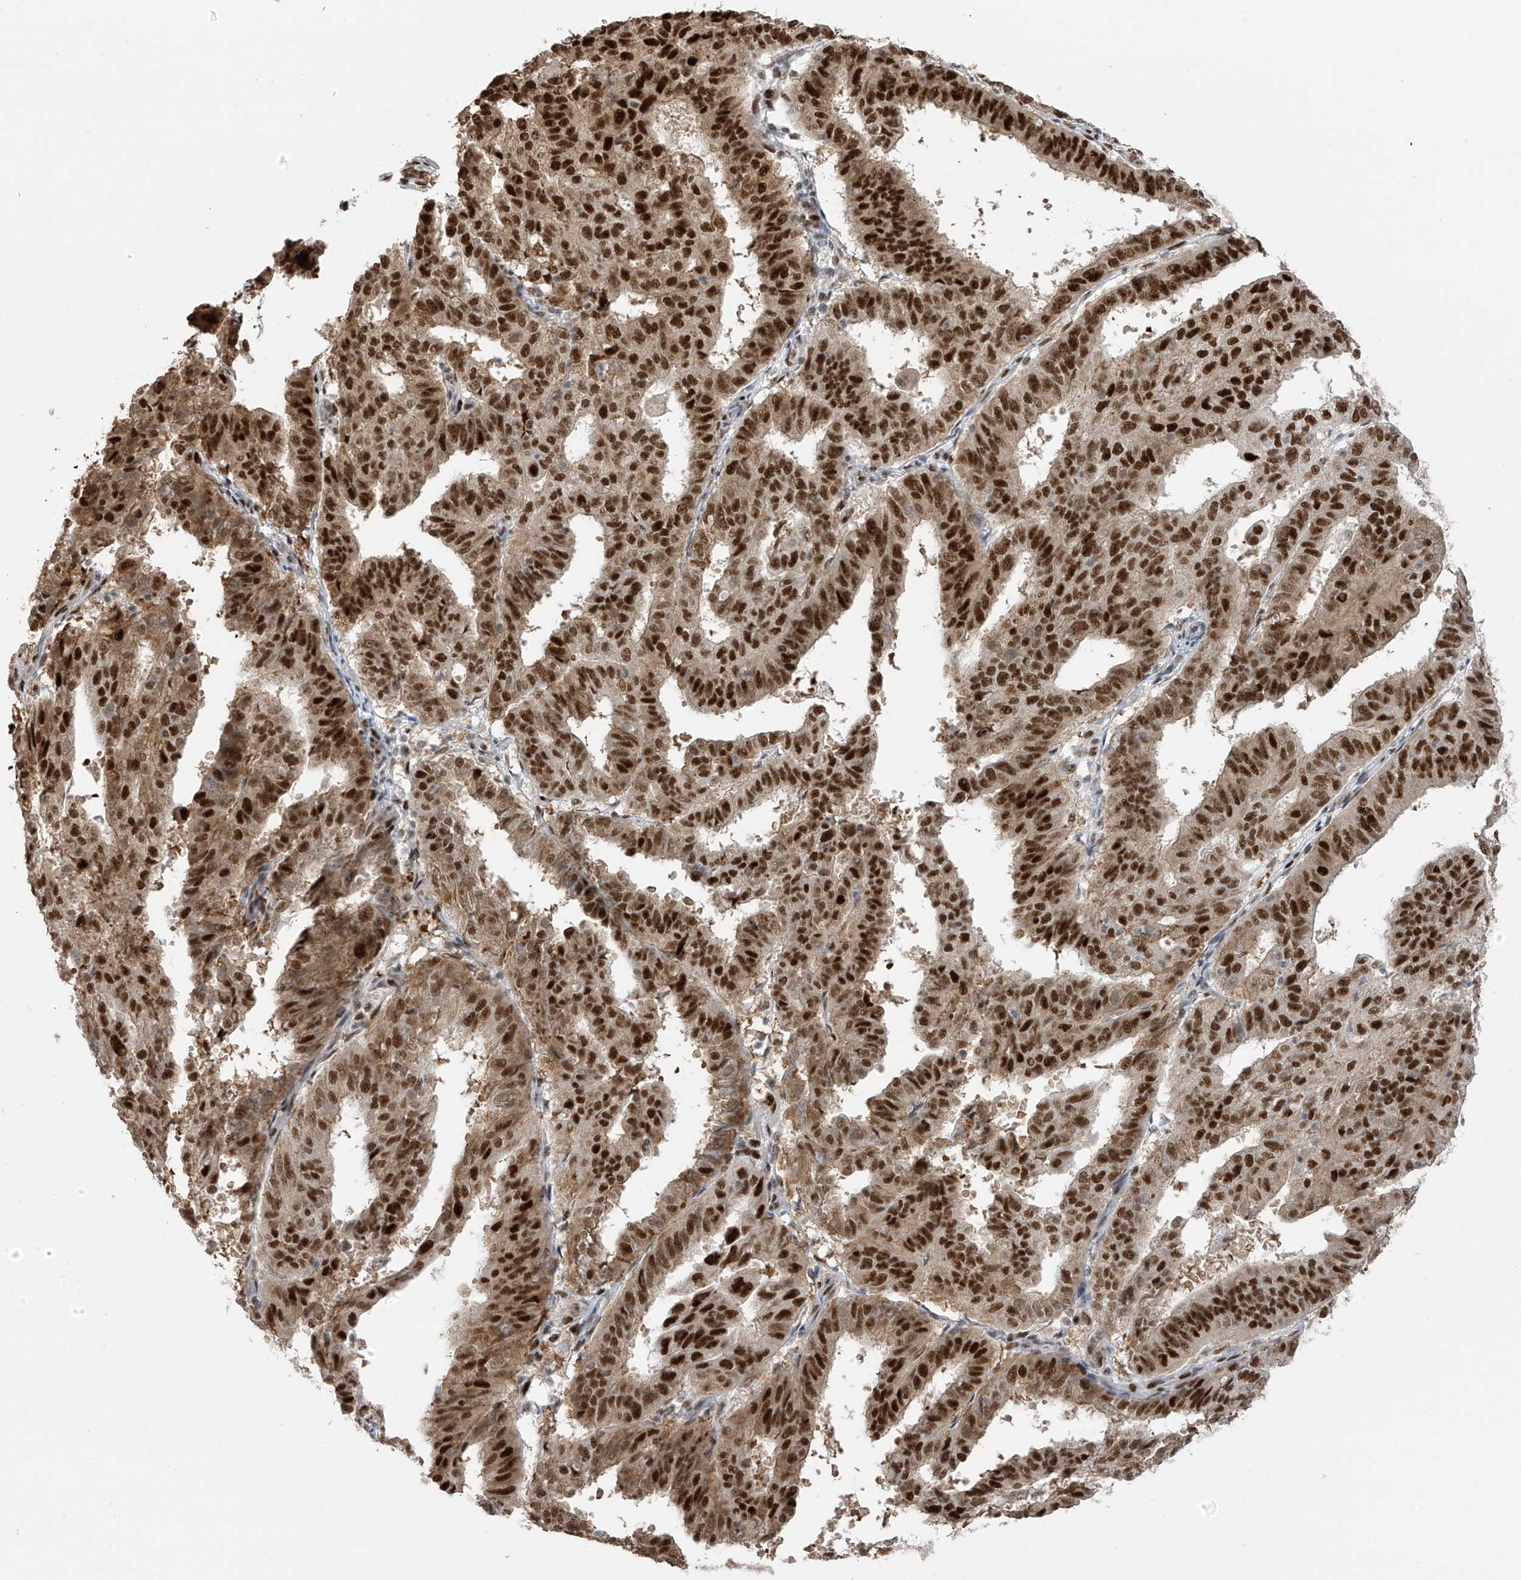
{"staining": {"intensity": "strong", "quantity": ">75%", "location": "cytoplasmic/membranous,nuclear"}, "tissue": "endometrial cancer", "cell_type": "Tumor cells", "image_type": "cancer", "snomed": [{"axis": "morphology", "description": "Adenocarcinoma, NOS"}, {"axis": "topography", "description": "Uterus"}], "caption": "This is an image of immunohistochemistry (IHC) staining of adenocarcinoma (endometrial), which shows strong expression in the cytoplasmic/membranous and nuclear of tumor cells.", "gene": "ZCWPW2", "patient": {"sex": "female", "age": 77}}